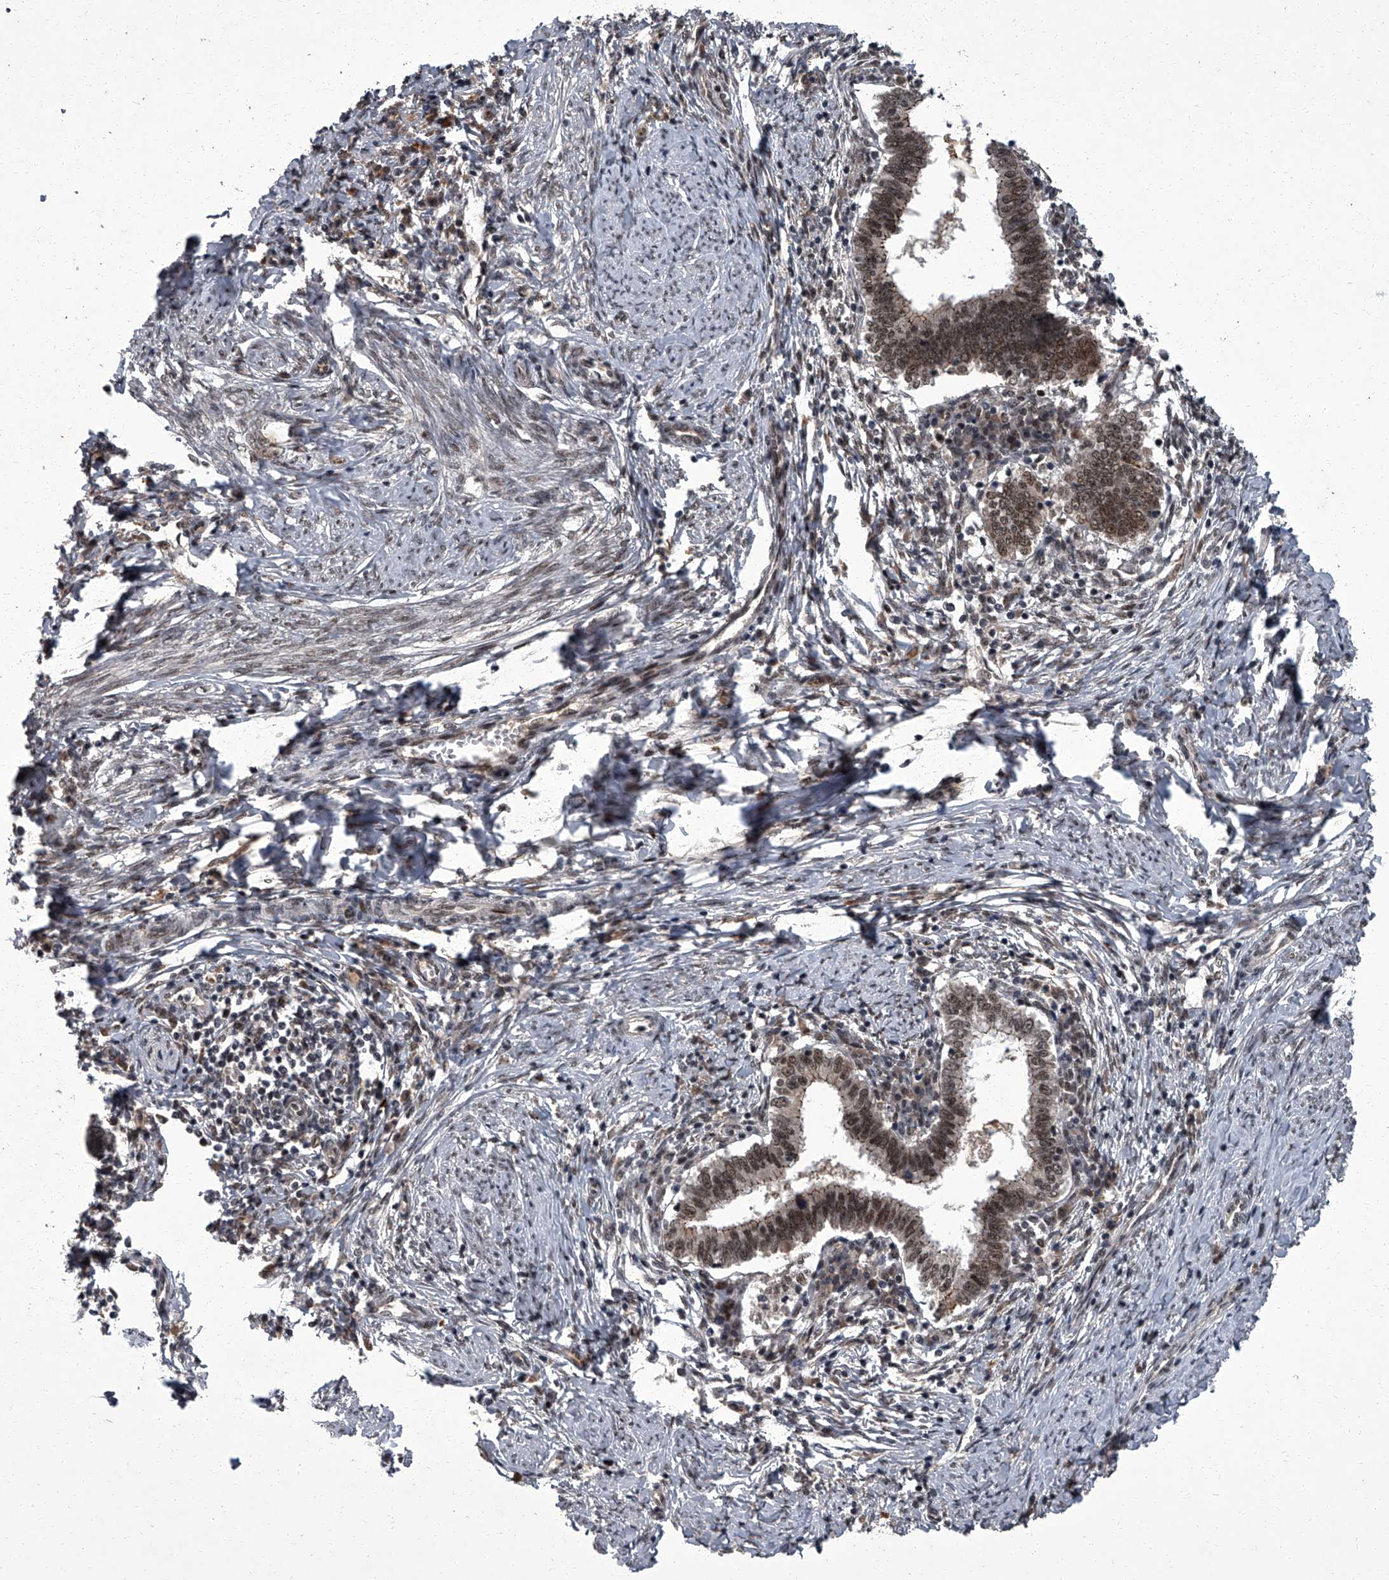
{"staining": {"intensity": "moderate", "quantity": ">75%", "location": "cytoplasmic/membranous,nuclear"}, "tissue": "cervical cancer", "cell_type": "Tumor cells", "image_type": "cancer", "snomed": [{"axis": "morphology", "description": "Adenocarcinoma, NOS"}, {"axis": "topography", "description": "Cervix"}], "caption": "An image of cervical cancer (adenocarcinoma) stained for a protein displays moderate cytoplasmic/membranous and nuclear brown staining in tumor cells.", "gene": "ZNF518B", "patient": {"sex": "female", "age": 36}}